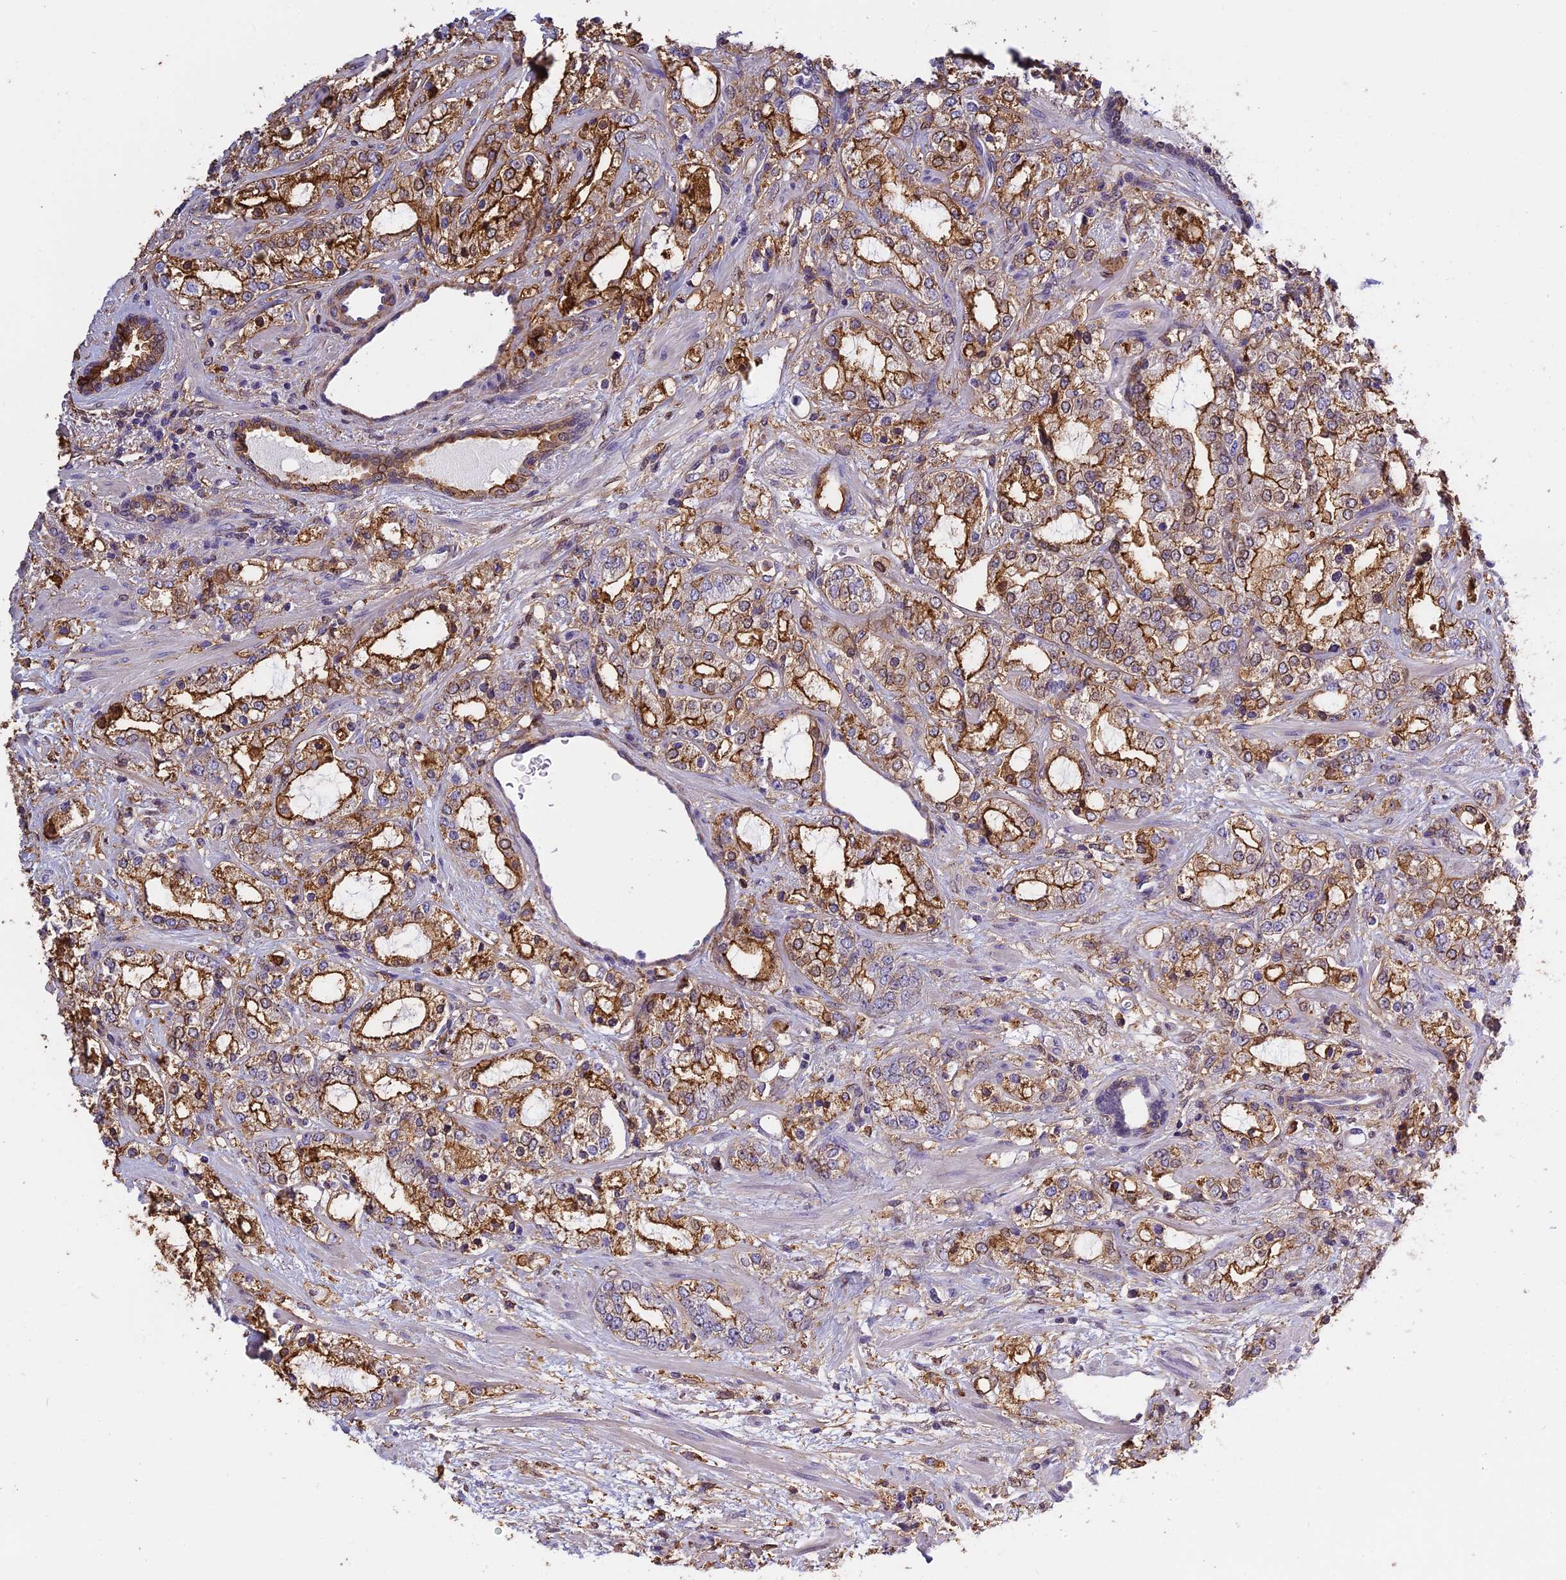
{"staining": {"intensity": "strong", "quantity": "25%-75%", "location": "cytoplasmic/membranous"}, "tissue": "prostate cancer", "cell_type": "Tumor cells", "image_type": "cancer", "snomed": [{"axis": "morphology", "description": "Adenocarcinoma, High grade"}, {"axis": "topography", "description": "Prostate"}], "caption": "Prostate cancer stained with DAB immunohistochemistry shows high levels of strong cytoplasmic/membranous expression in approximately 25%-75% of tumor cells.", "gene": "TMEM255B", "patient": {"sex": "male", "age": 64}}